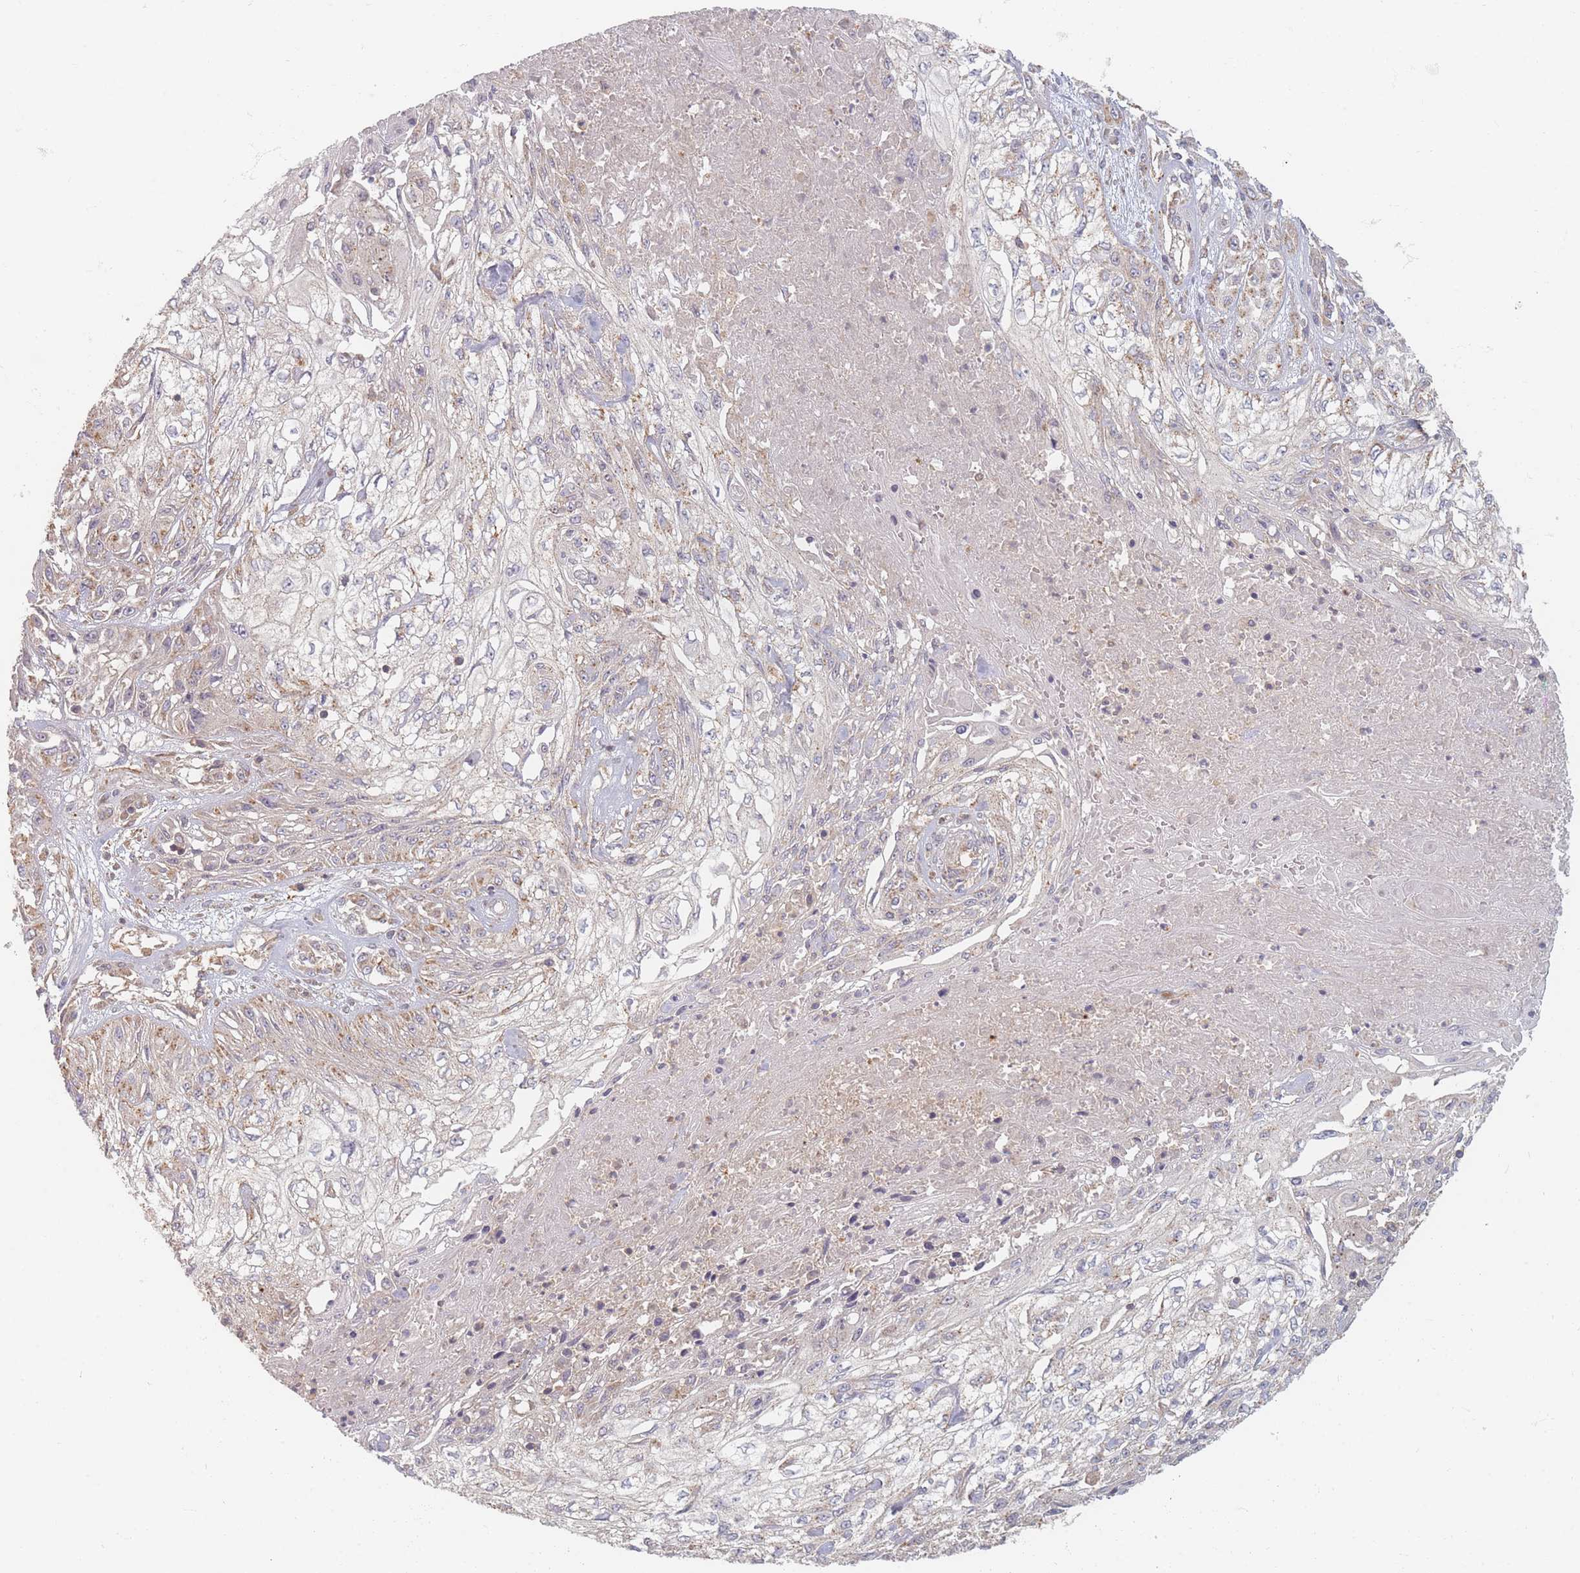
{"staining": {"intensity": "moderate", "quantity": "<25%", "location": "cytoplasmic/membranous"}, "tissue": "skin cancer", "cell_type": "Tumor cells", "image_type": "cancer", "snomed": [{"axis": "morphology", "description": "Squamous cell carcinoma, NOS"}, {"axis": "morphology", "description": "Squamous cell carcinoma, metastatic, NOS"}, {"axis": "topography", "description": "Skin"}, {"axis": "topography", "description": "Lymph node"}], "caption": "This is an image of IHC staining of skin cancer (squamous cell carcinoma), which shows moderate expression in the cytoplasmic/membranous of tumor cells.", "gene": "SLC35F3", "patient": {"sex": "male", "age": 75}}